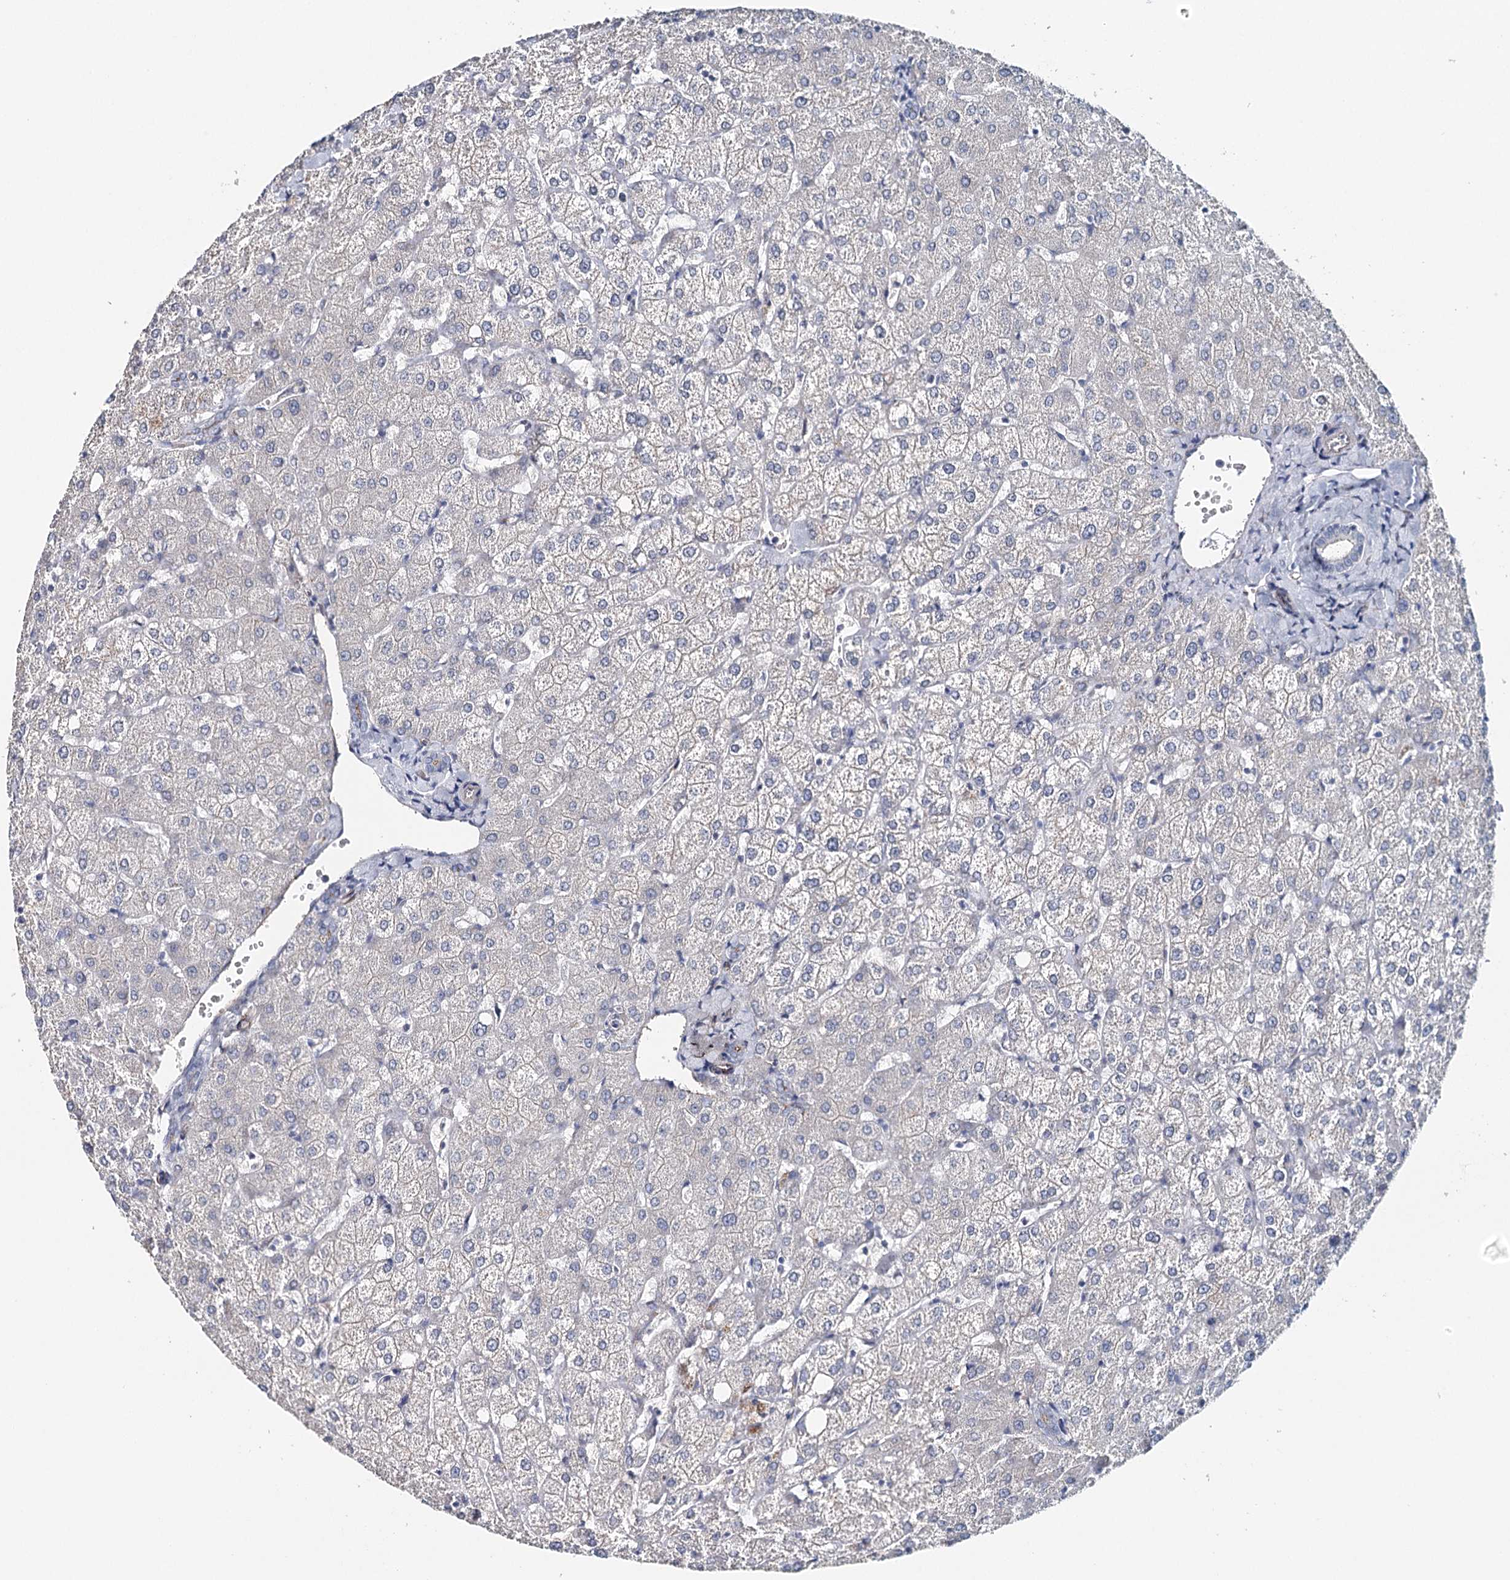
{"staining": {"intensity": "negative", "quantity": "none", "location": "none"}, "tissue": "liver", "cell_type": "Cholangiocytes", "image_type": "normal", "snomed": [{"axis": "morphology", "description": "Normal tissue, NOS"}, {"axis": "topography", "description": "Liver"}], "caption": "A high-resolution image shows immunohistochemistry staining of unremarkable liver, which demonstrates no significant expression in cholangiocytes. Nuclei are stained in blue.", "gene": "SYNPO", "patient": {"sex": "female", "age": 54}}